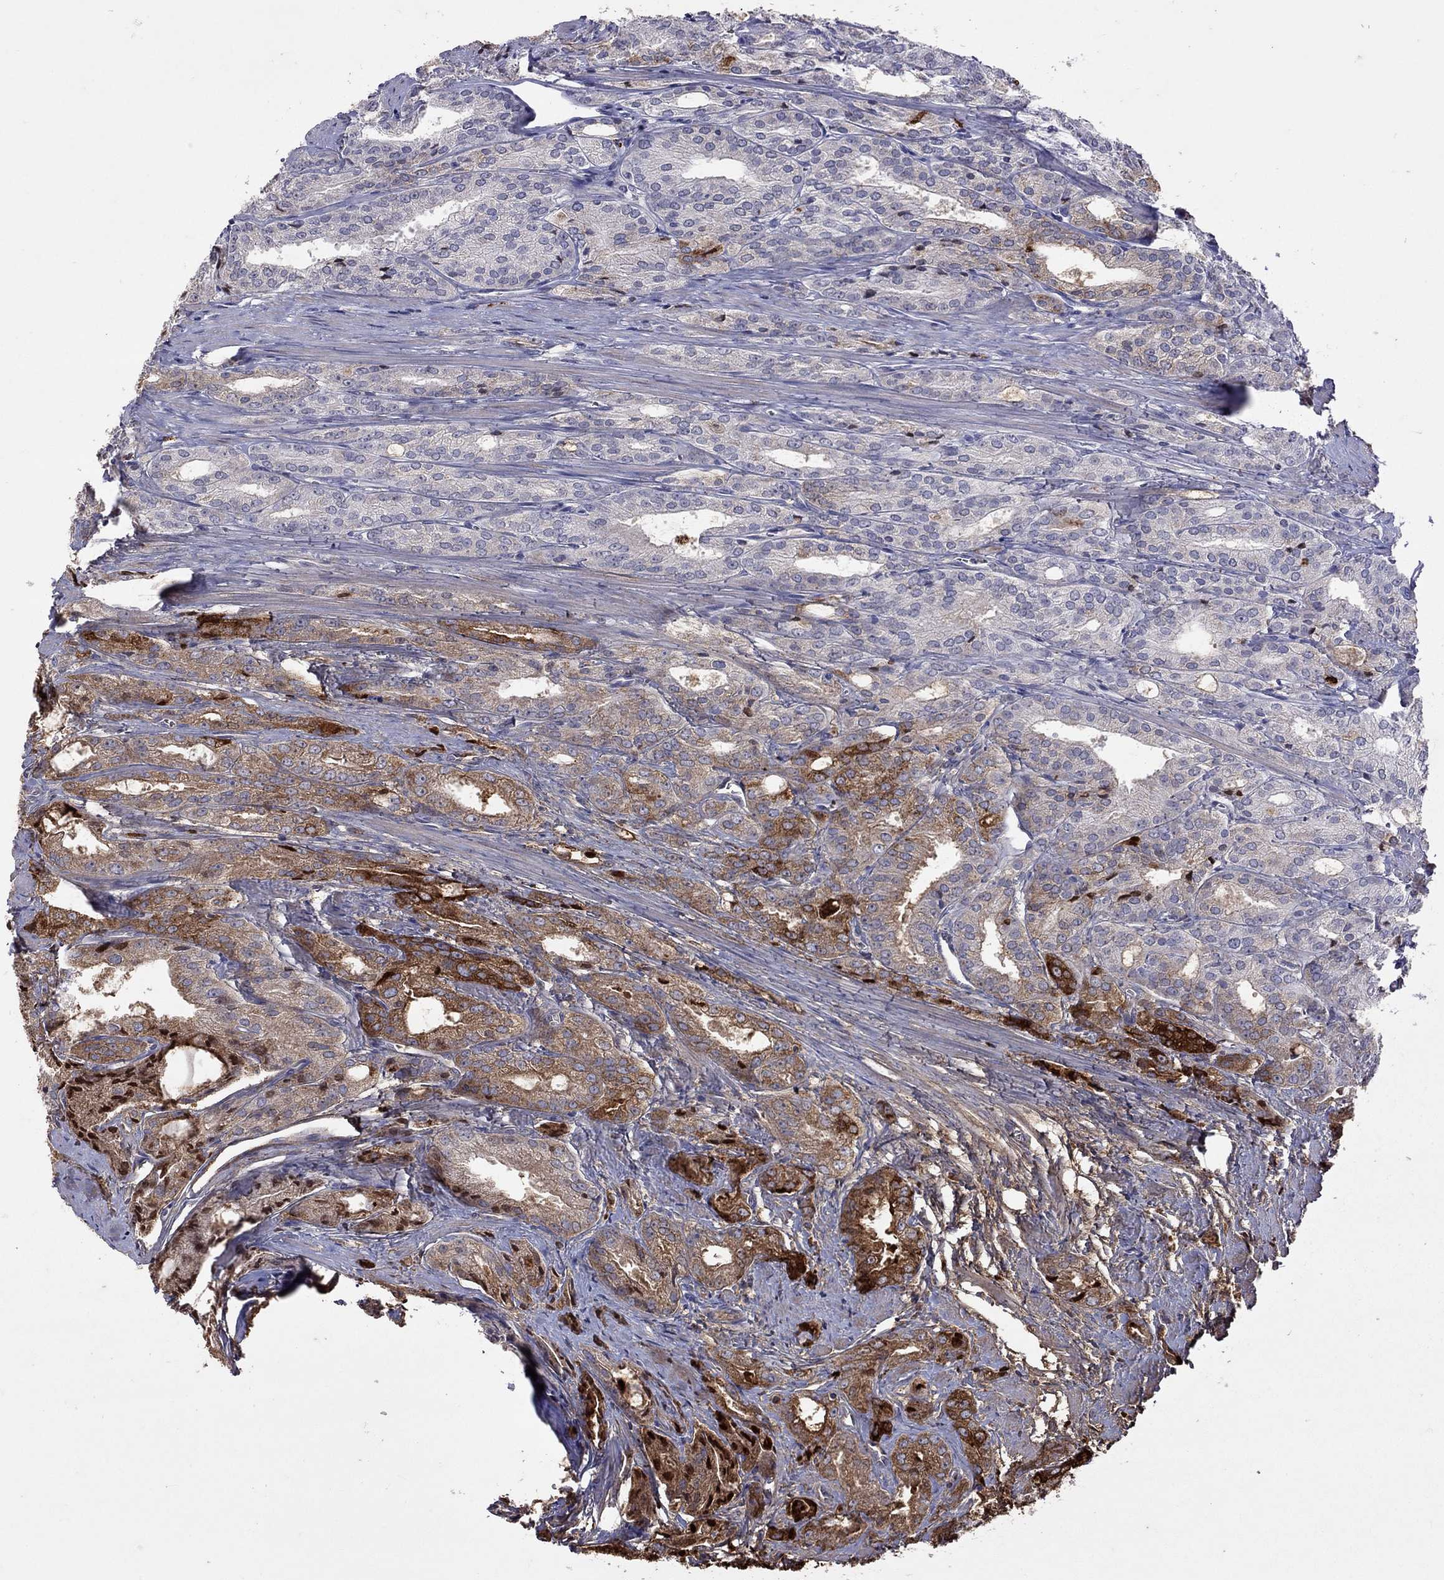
{"staining": {"intensity": "strong", "quantity": "25%-75%", "location": "cytoplasmic/membranous"}, "tissue": "prostate cancer", "cell_type": "Tumor cells", "image_type": "cancer", "snomed": [{"axis": "morphology", "description": "Adenocarcinoma, NOS"}, {"axis": "morphology", "description": "Adenocarcinoma, High grade"}, {"axis": "topography", "description": "Prostate"}], "caption": "Protein staining of adenocarcinoma (prostate) tissue reveals strong cytoplasmic/membranous positivity in about 25%-75% of tumor cells.", "gene": "SERPINA3", "patient": {"sex": "male", "age": 70}}